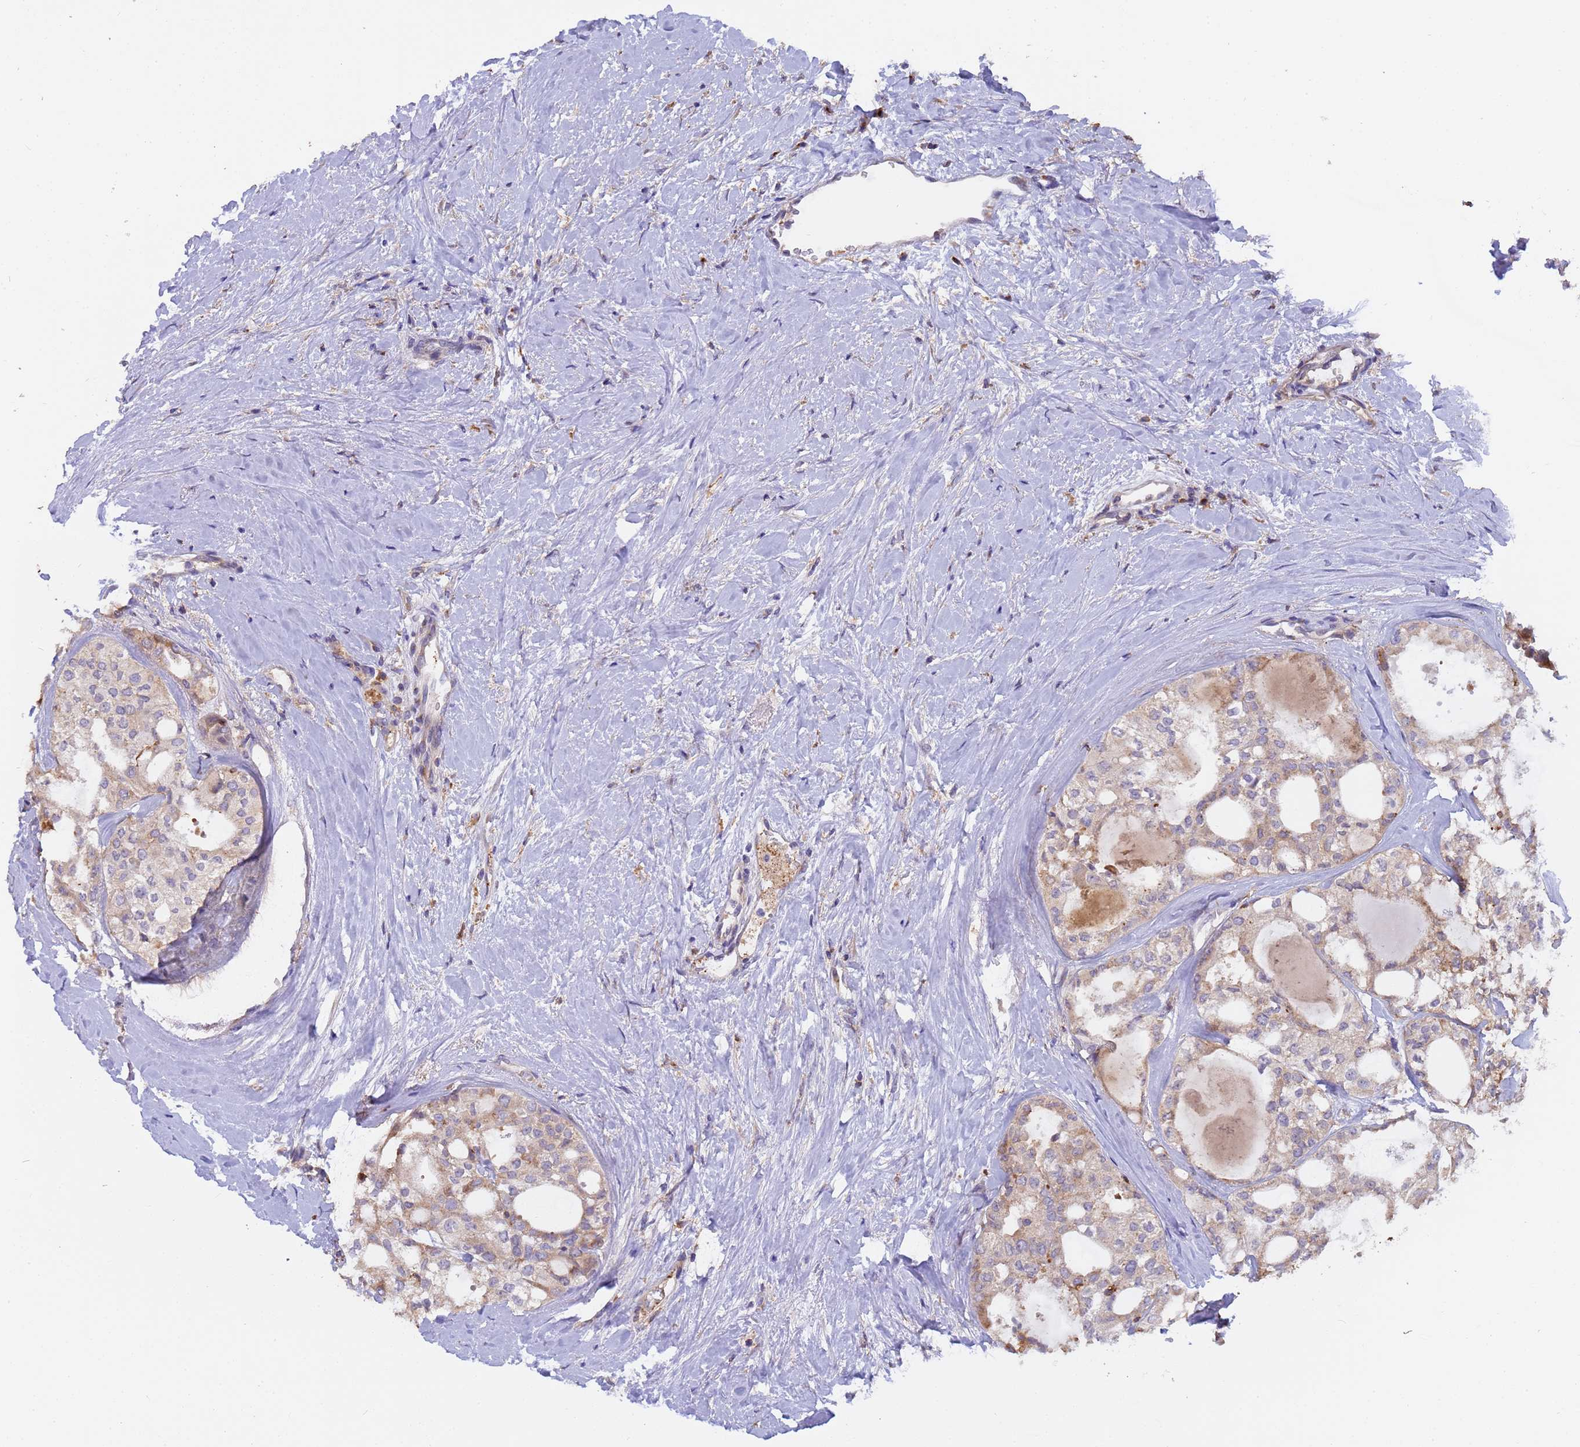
{"staining": {"intensity": "moderate", "quantity": ">75%", "location": "cytoplasmic/membranous"}, "tissue": "thyroid cancer", "cell_type": "Tumor cells", "image_type": "cancer", "snomed": [{"axis": "morphology", "description": "Follicular adenoma carcinoma, NOS"}, {"axis": "topography", "description": "Thyroid gland"}], "caption": "Human thyroid cancer (follicular adenoma carcinoma) stained with a protein marker exhibits moderate staining in tumor cells.", "gene": "M6PR", "patient": {"sex": "male", "age": 75}}